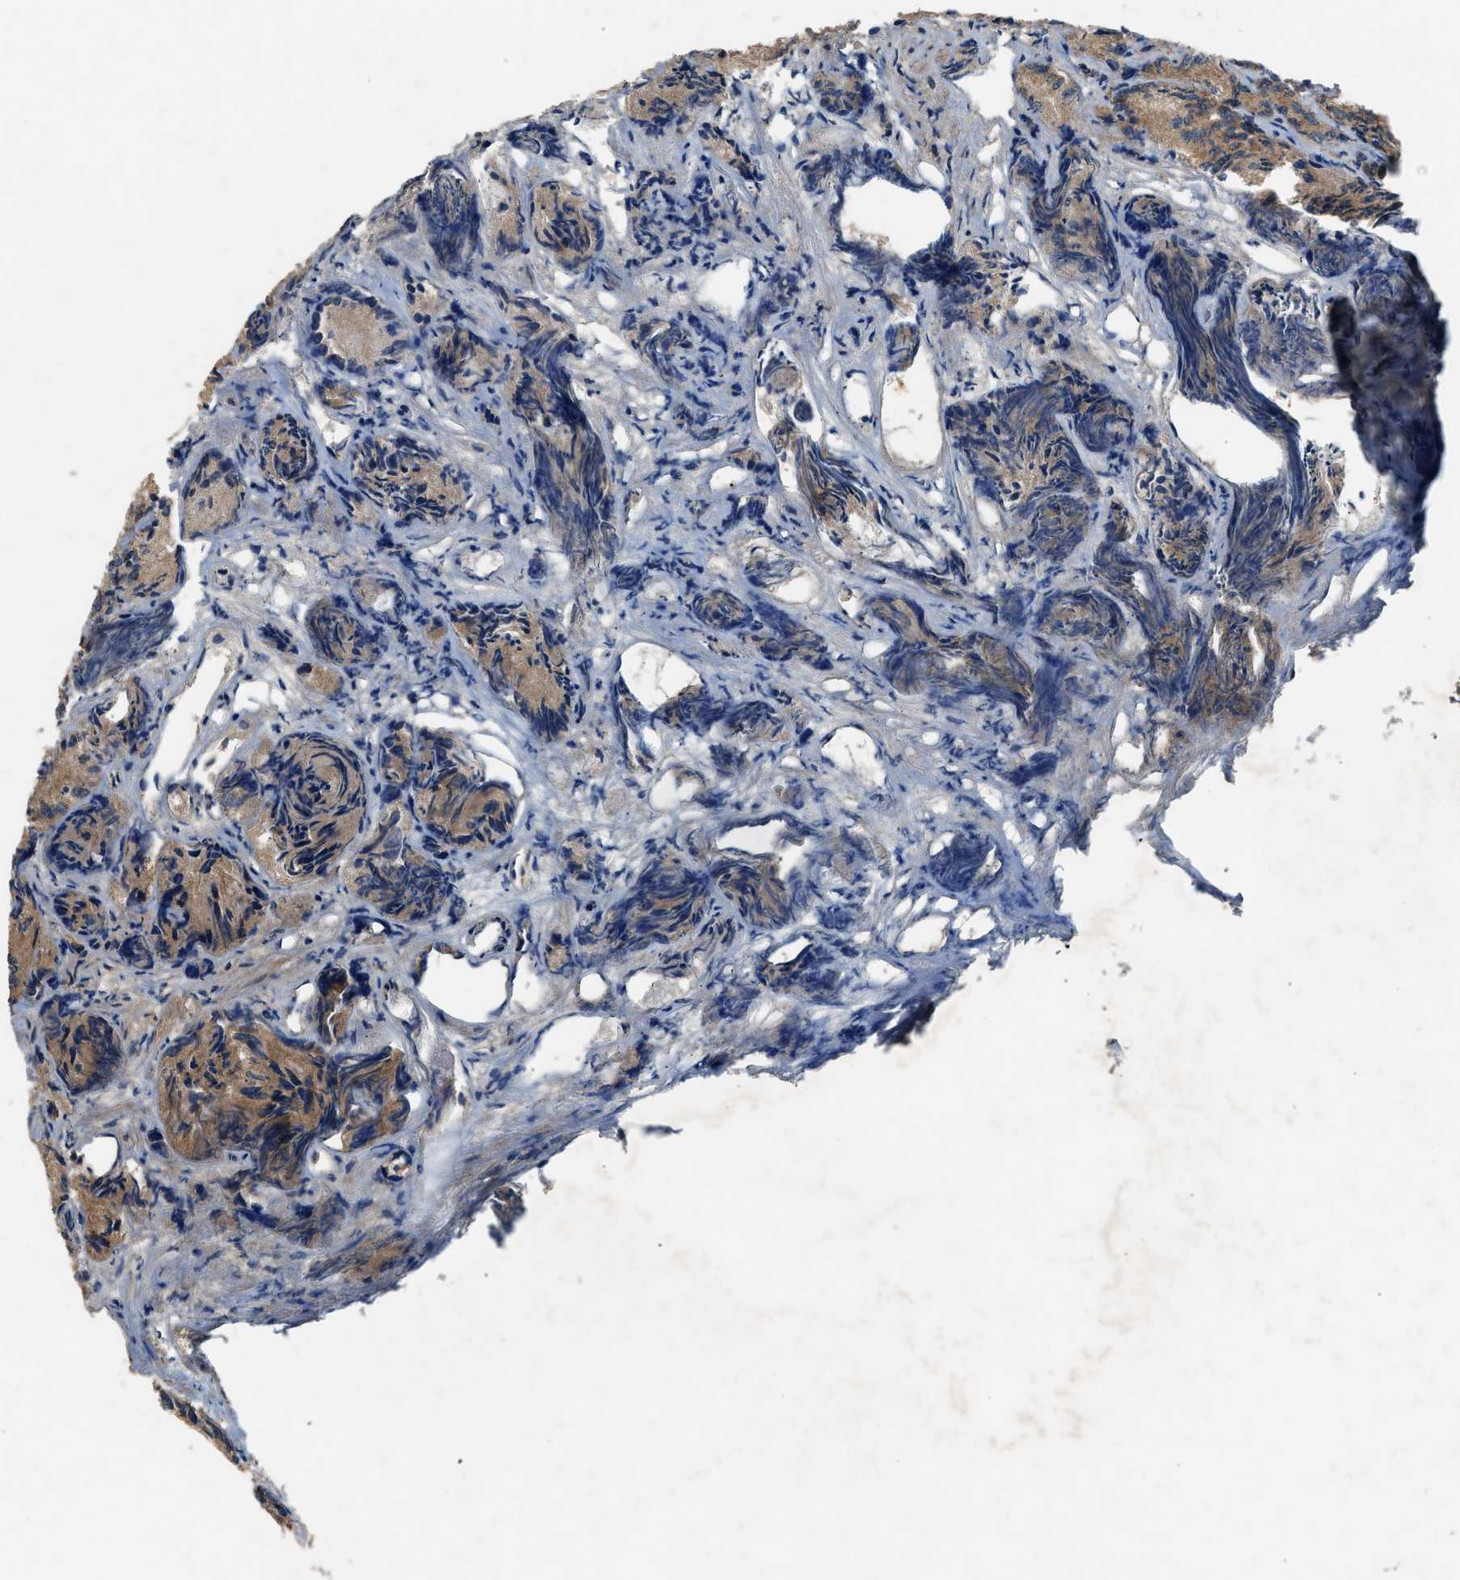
{"staining": {"intensity": "moderate", "quantity": ">75%", "location": "cytoplasmic/membranous"}, "tissue": "prostate cancer", "cell_type": "Tumor cells", "image_type": "cancer", "snomed": [{"axis": "morphology", "description": "Adenocarcinoma, Low grade"}, {"axis": "topography", "description": "Prostate"}], "caption": "Adenocarcinoma (low-grade) (prostate) stained with immunohistochemistry (IHC) exhibits moderate cytoplasmic/membranous expression in about >75% of tumor cells.", "gene": "OXSR1", "patient": {"sex": "male", "age": 89}}